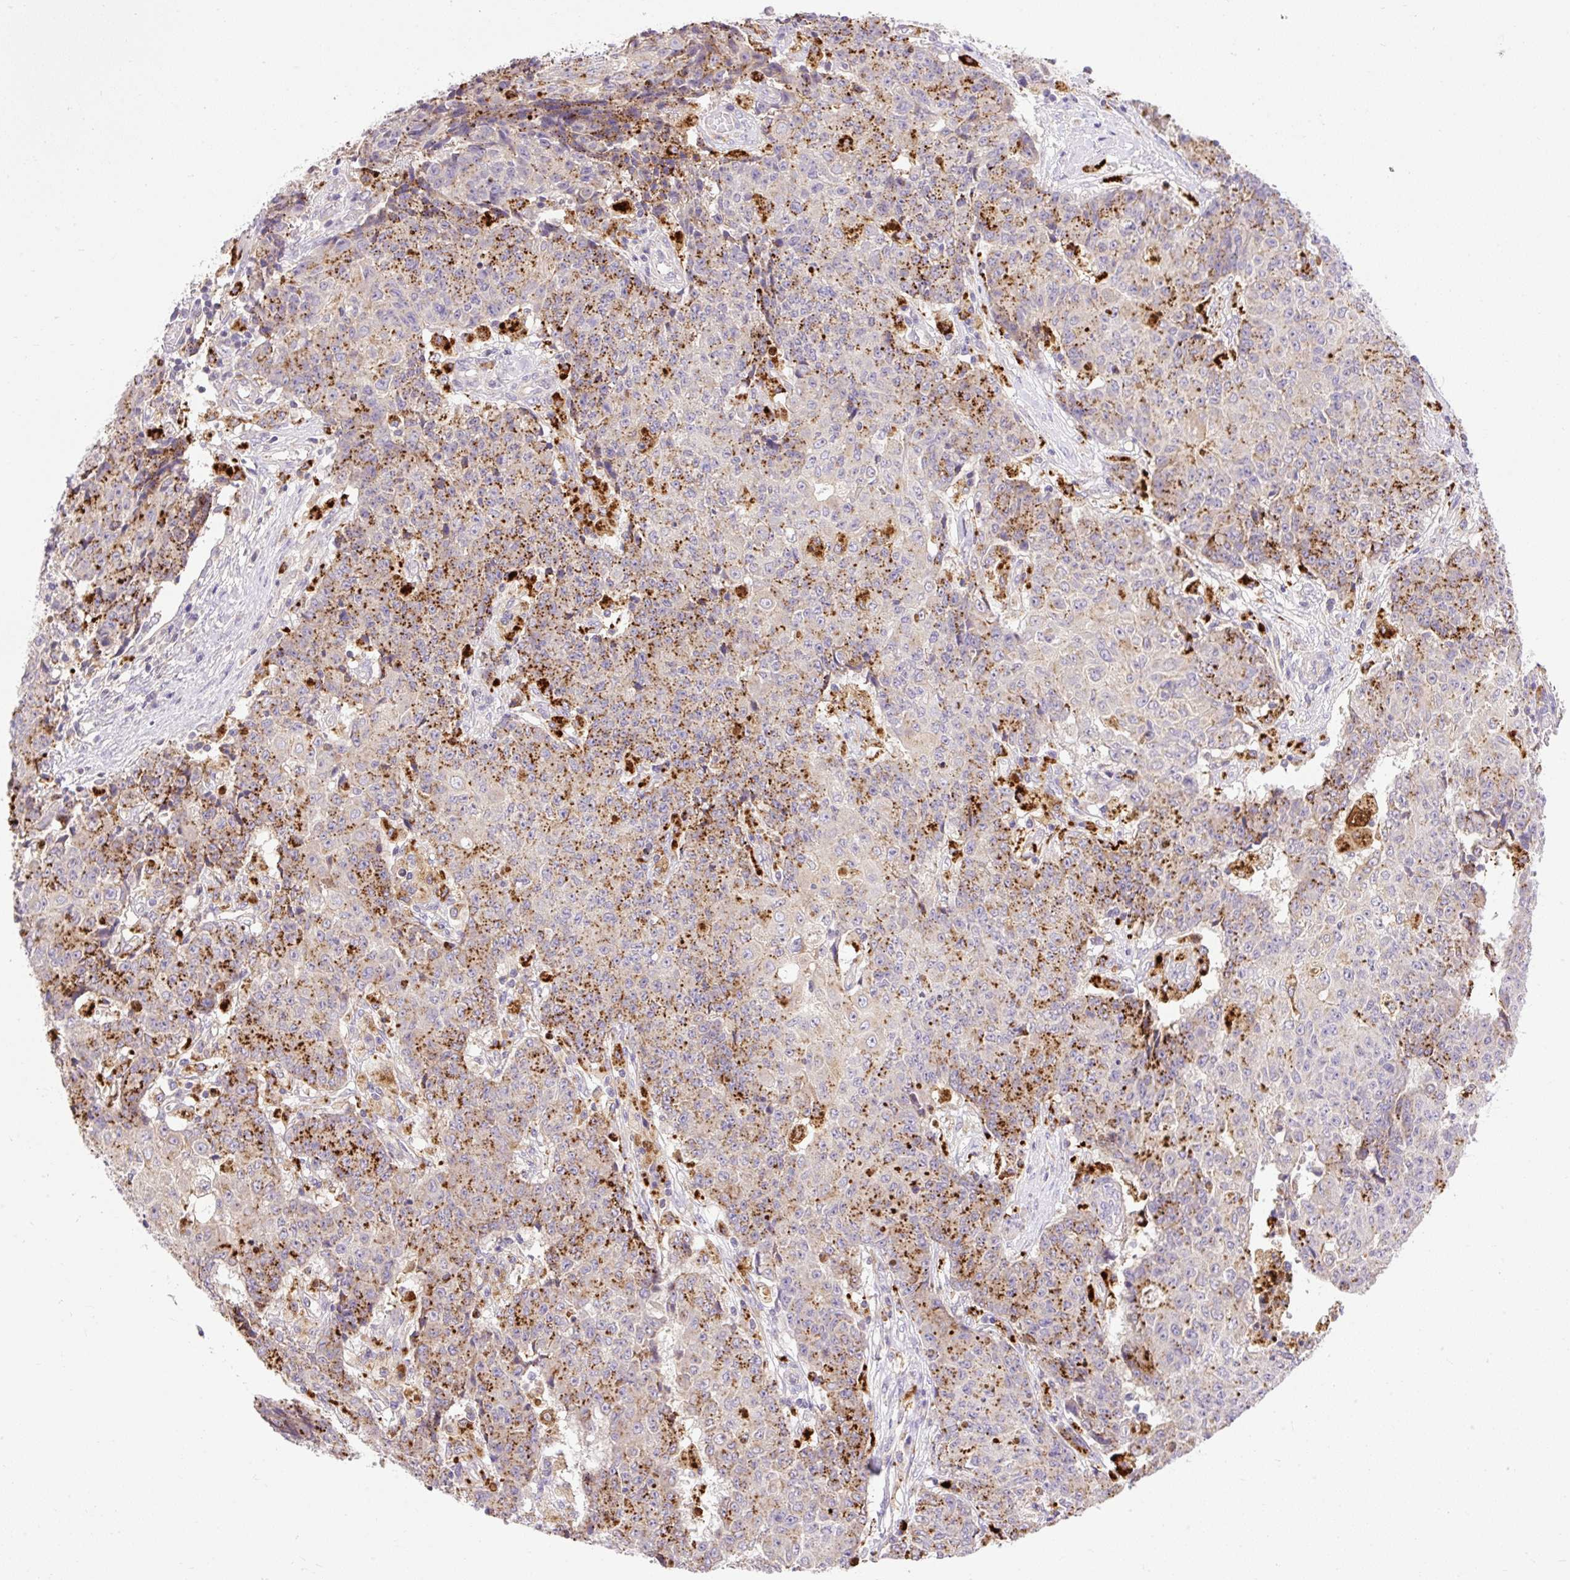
{"staining": {"intensity": "moderate", "quantity": "25%-75%", "location": "cytoplasmic/membranous"}, "tissue": "ovarian cancer", "cell_type": "Tumor cells", "image_type": "cancer", "snomed": [{"axis": "morphology", "description": "Carcinoma, endometroid"}, {"axis": "topography", "description": "Ovary"}], "caption": "An IHC photomicrograph of neoplastic tissue is shown. Protein staining in brown highlights moderate cytoplasmic/membranous positivity in ovarian endometroid carcinoma within tumor cells. The staining was performed using DAB (3,3'-diaminobenzidine) to visualize the protein expression in brown, while the nuclei were stained in blue with hematoxylin (Magnification: 20x).", "gene": "HEXB", "patient": {"sex": "female", "age": 42}}